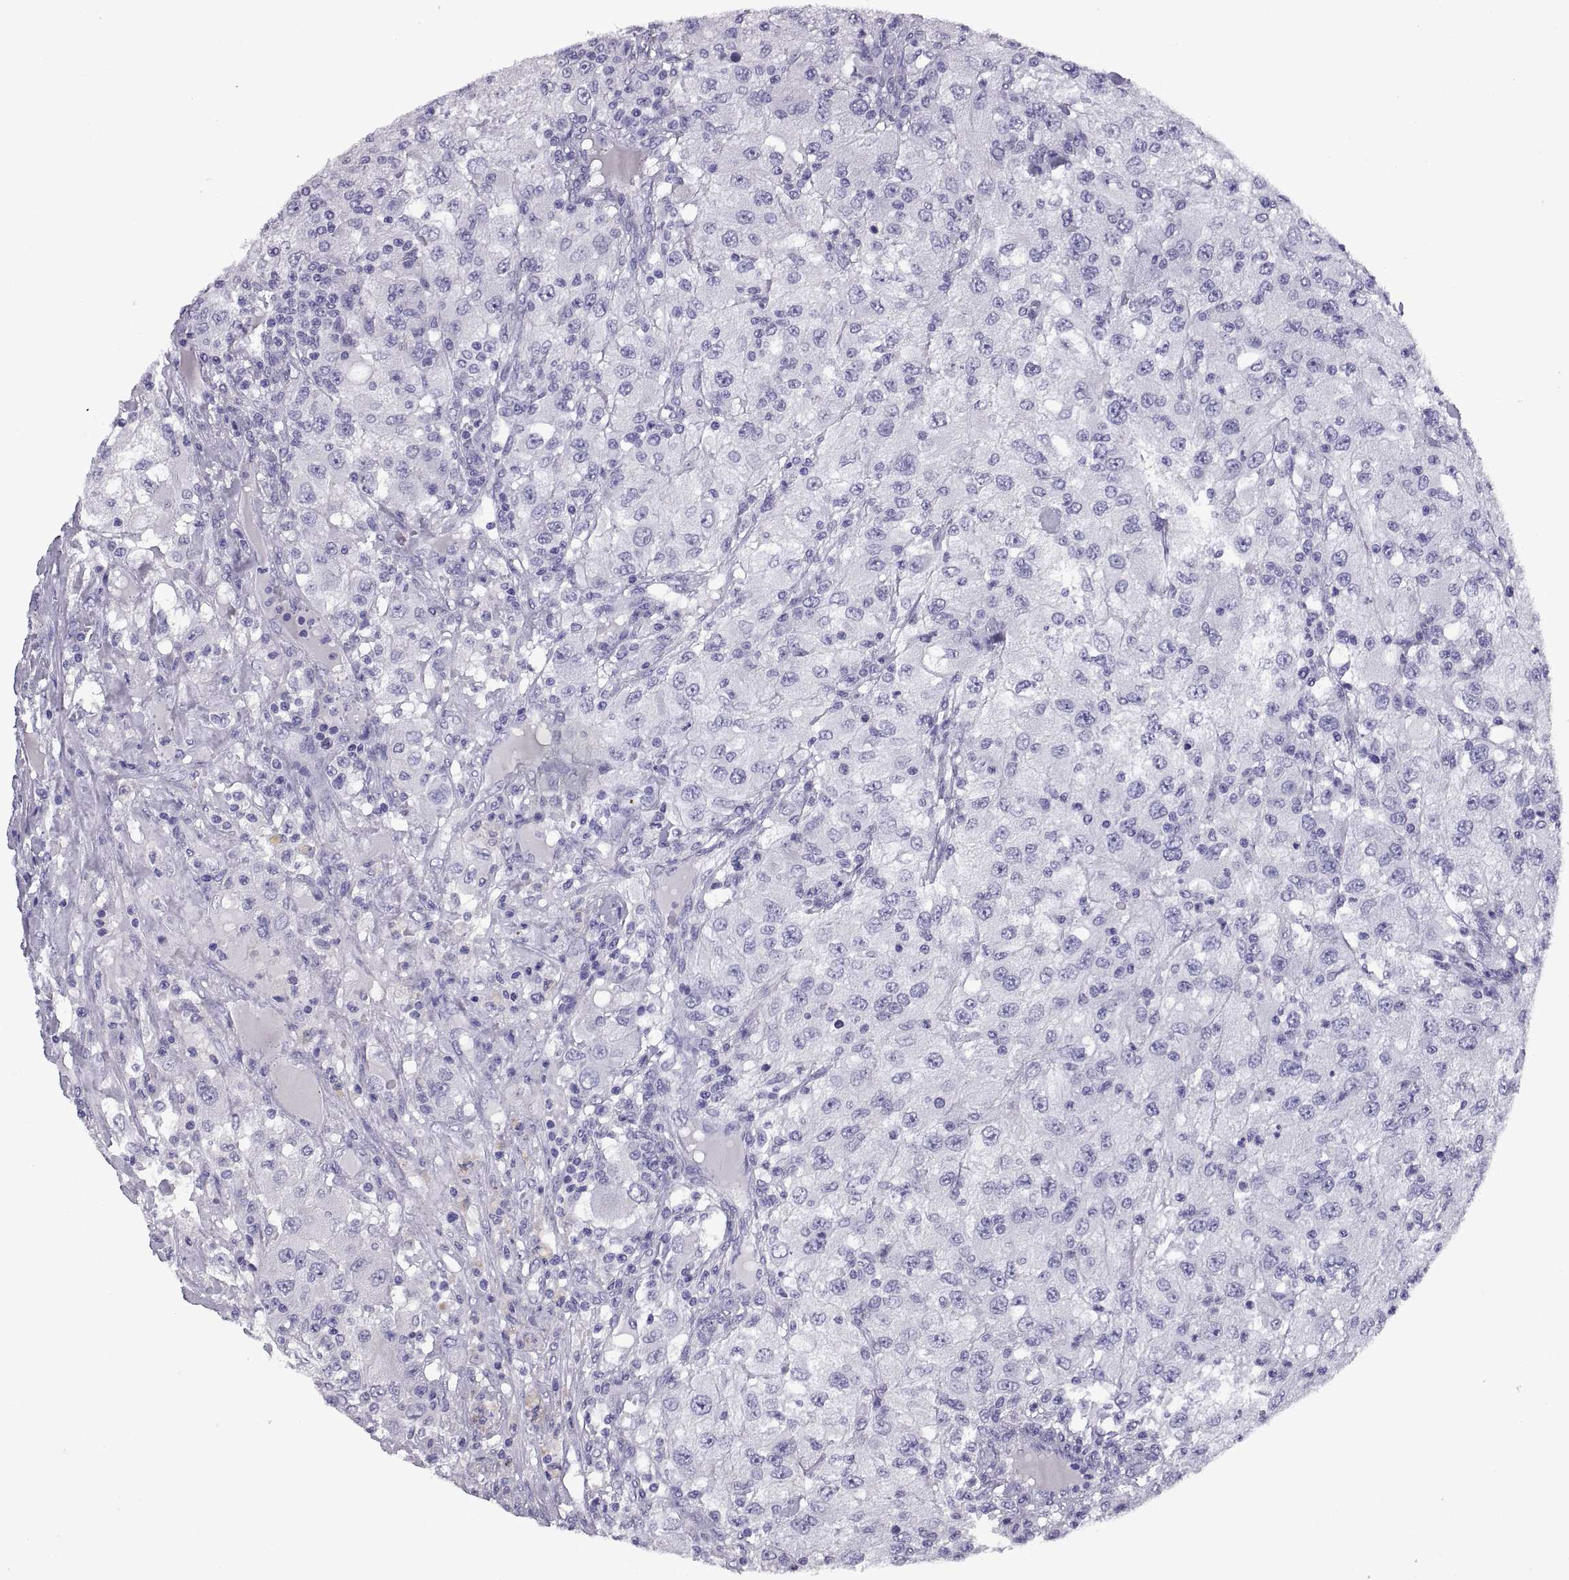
{"staining": {"intensity": "negative", "quantity": "none", "location": "none"}, "tissue": "renal cancer", "cell_type": "Tumor cells", "image_type": "cancer", "snomed": [{"axis": "morphology", "description": "Adenocarcinoma, NOS"}, {"axis": "topography", "description": "Kidney"}], "caption": "There is no significant expression in tumor cells of renal cancer. (DAB (3,3'-diaminobenzidine) immunohistochemistry (IHC), high magnification).", "gene": "RGS20", "patient": {"sex": "female", "age": 67}}